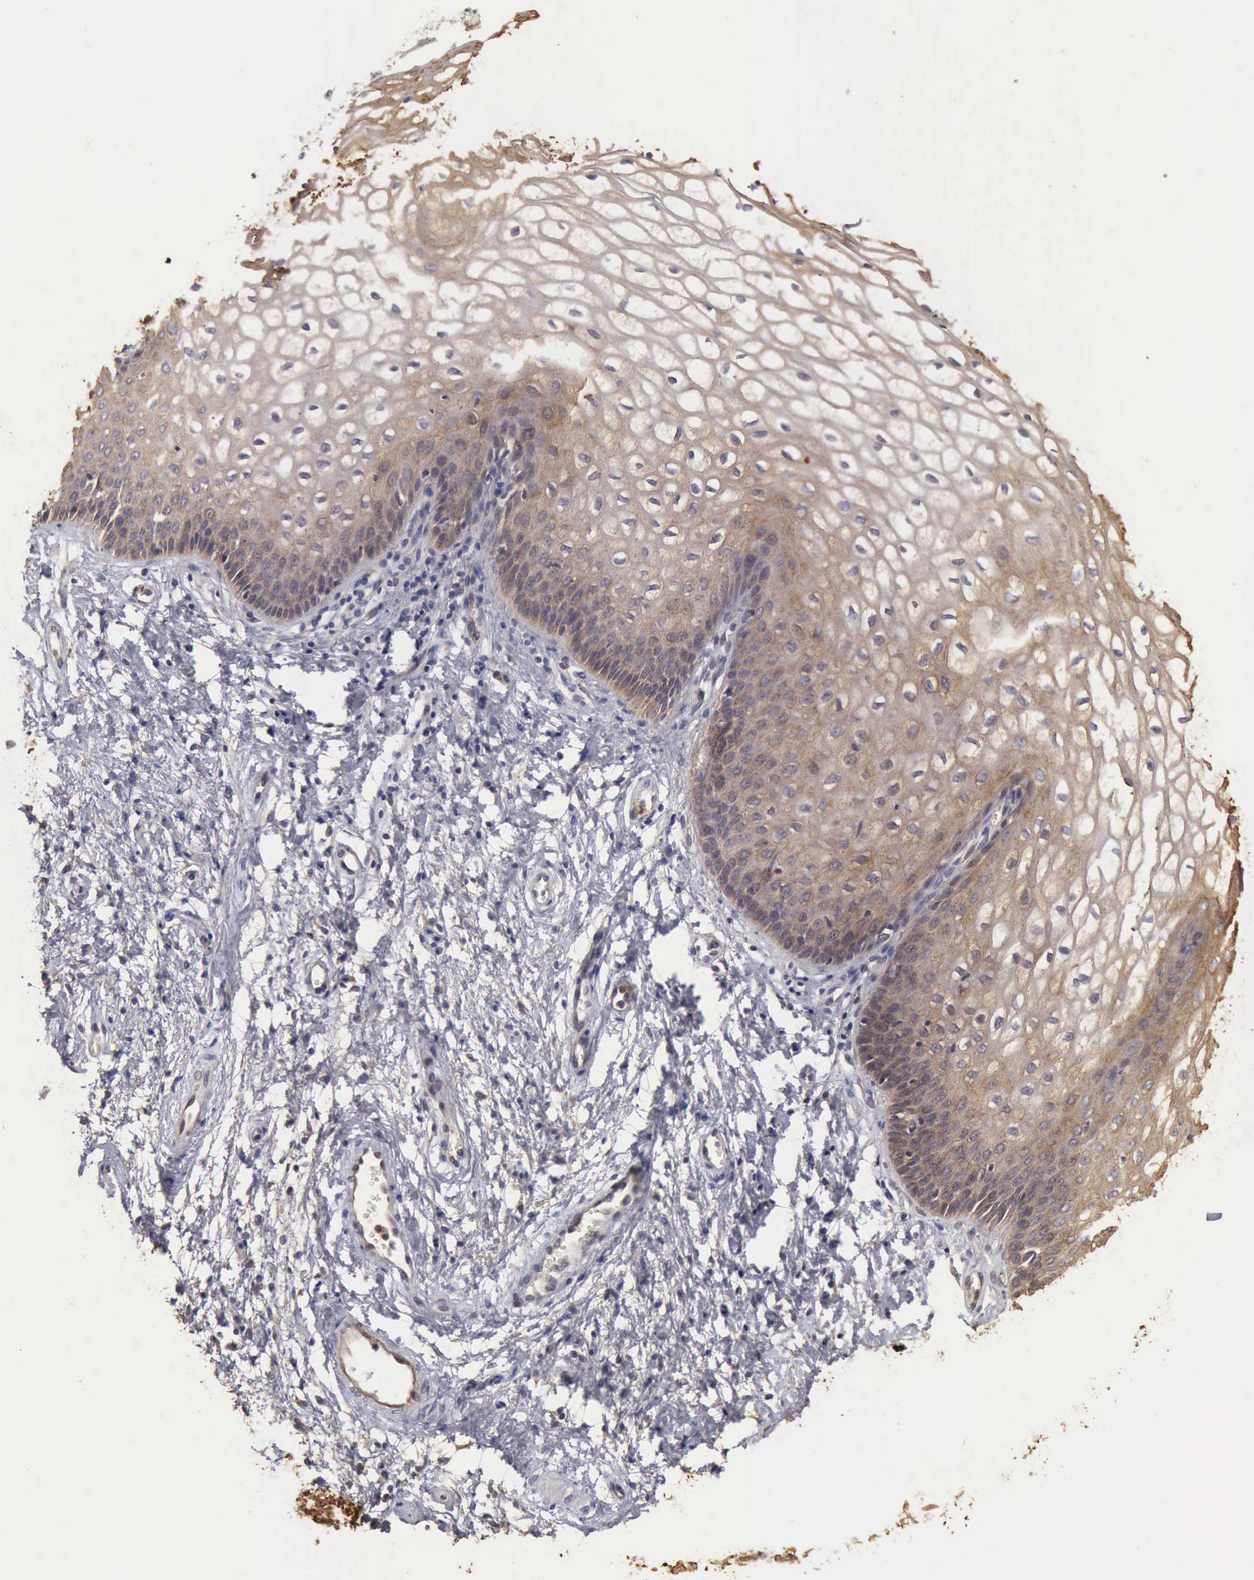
{"staining": {"intensity": "weak", "quantity": "25%-75%", "location": "cytoplasmic/membranous"}, "tissue": "vagina", "cell_type": "Squamous epithelial cells", "image_type": "normal", "snomed": [{"axis": "morphology", "description": "Normal tissue, NOS"}, {"axis": "topography", "description": "Vagina"}], "caption": "Squamous epithelial cells reveal low levels of weak cytoplasmic/membranous expression in about 25%-75% of cells in unremarkable human vagina. (Brightfield microscopy of DAB IHC at high magnification).", "gene": "BMX", "patient": {"sex": "female", "age": 34}}